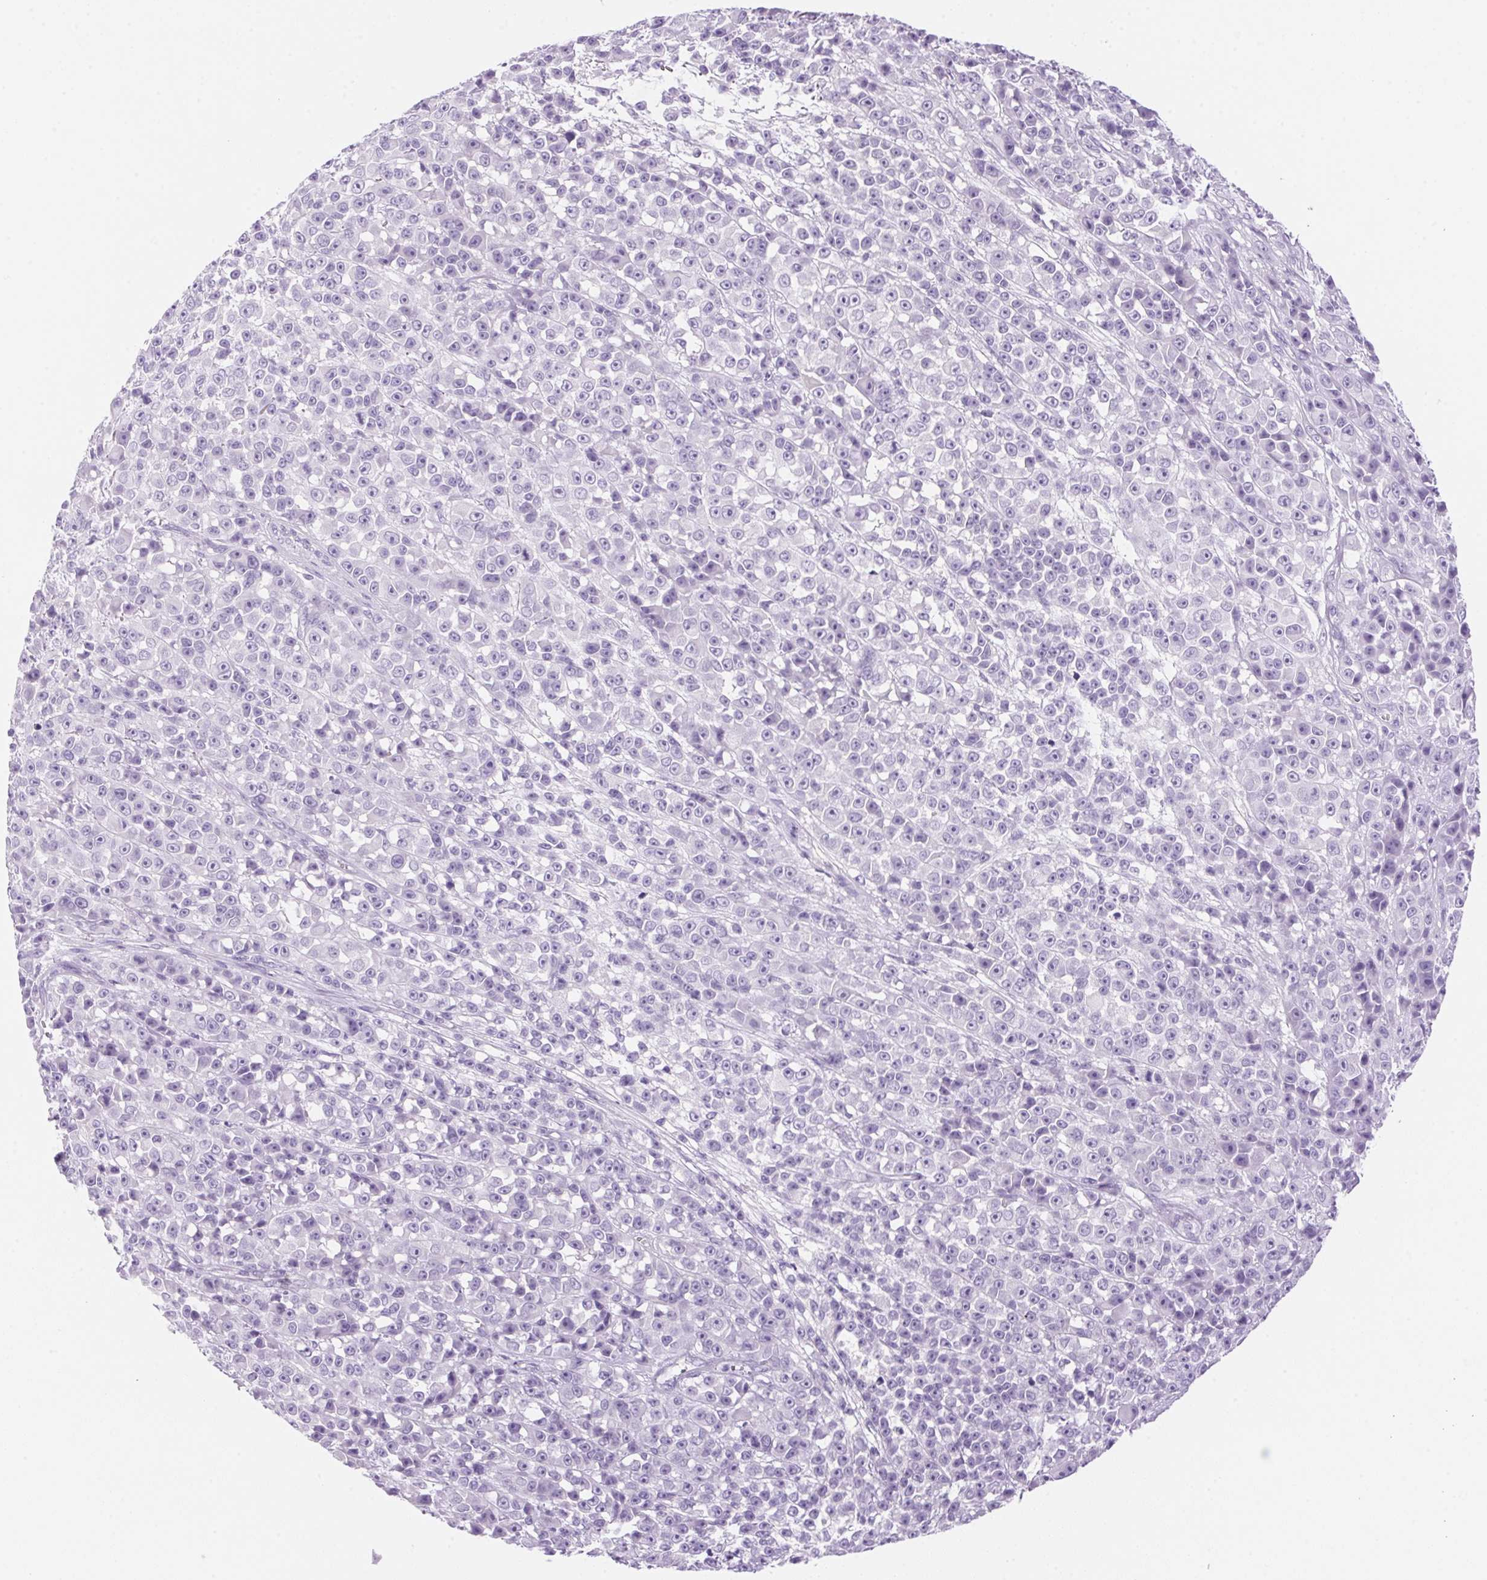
{"staining": {"intensity": "negative", "quantity": "none", "location": "none"}, "tissue": "melanoma", "cell_type": "Tumor cells", "image_type": "cancer", "snomed": [{"axis": "morphology", "description": "Malignant melanoma, NOS"}, {"axis": "topography", "description": "Skin"}, {"axis": "topography", "description": "Skin of back"}], "caption": "This is an IHC micrograph of human melanoma. There is no staining in tumor cells.", "gene": "DHCR24", "patient": {"sex": "male", "age": 91}}